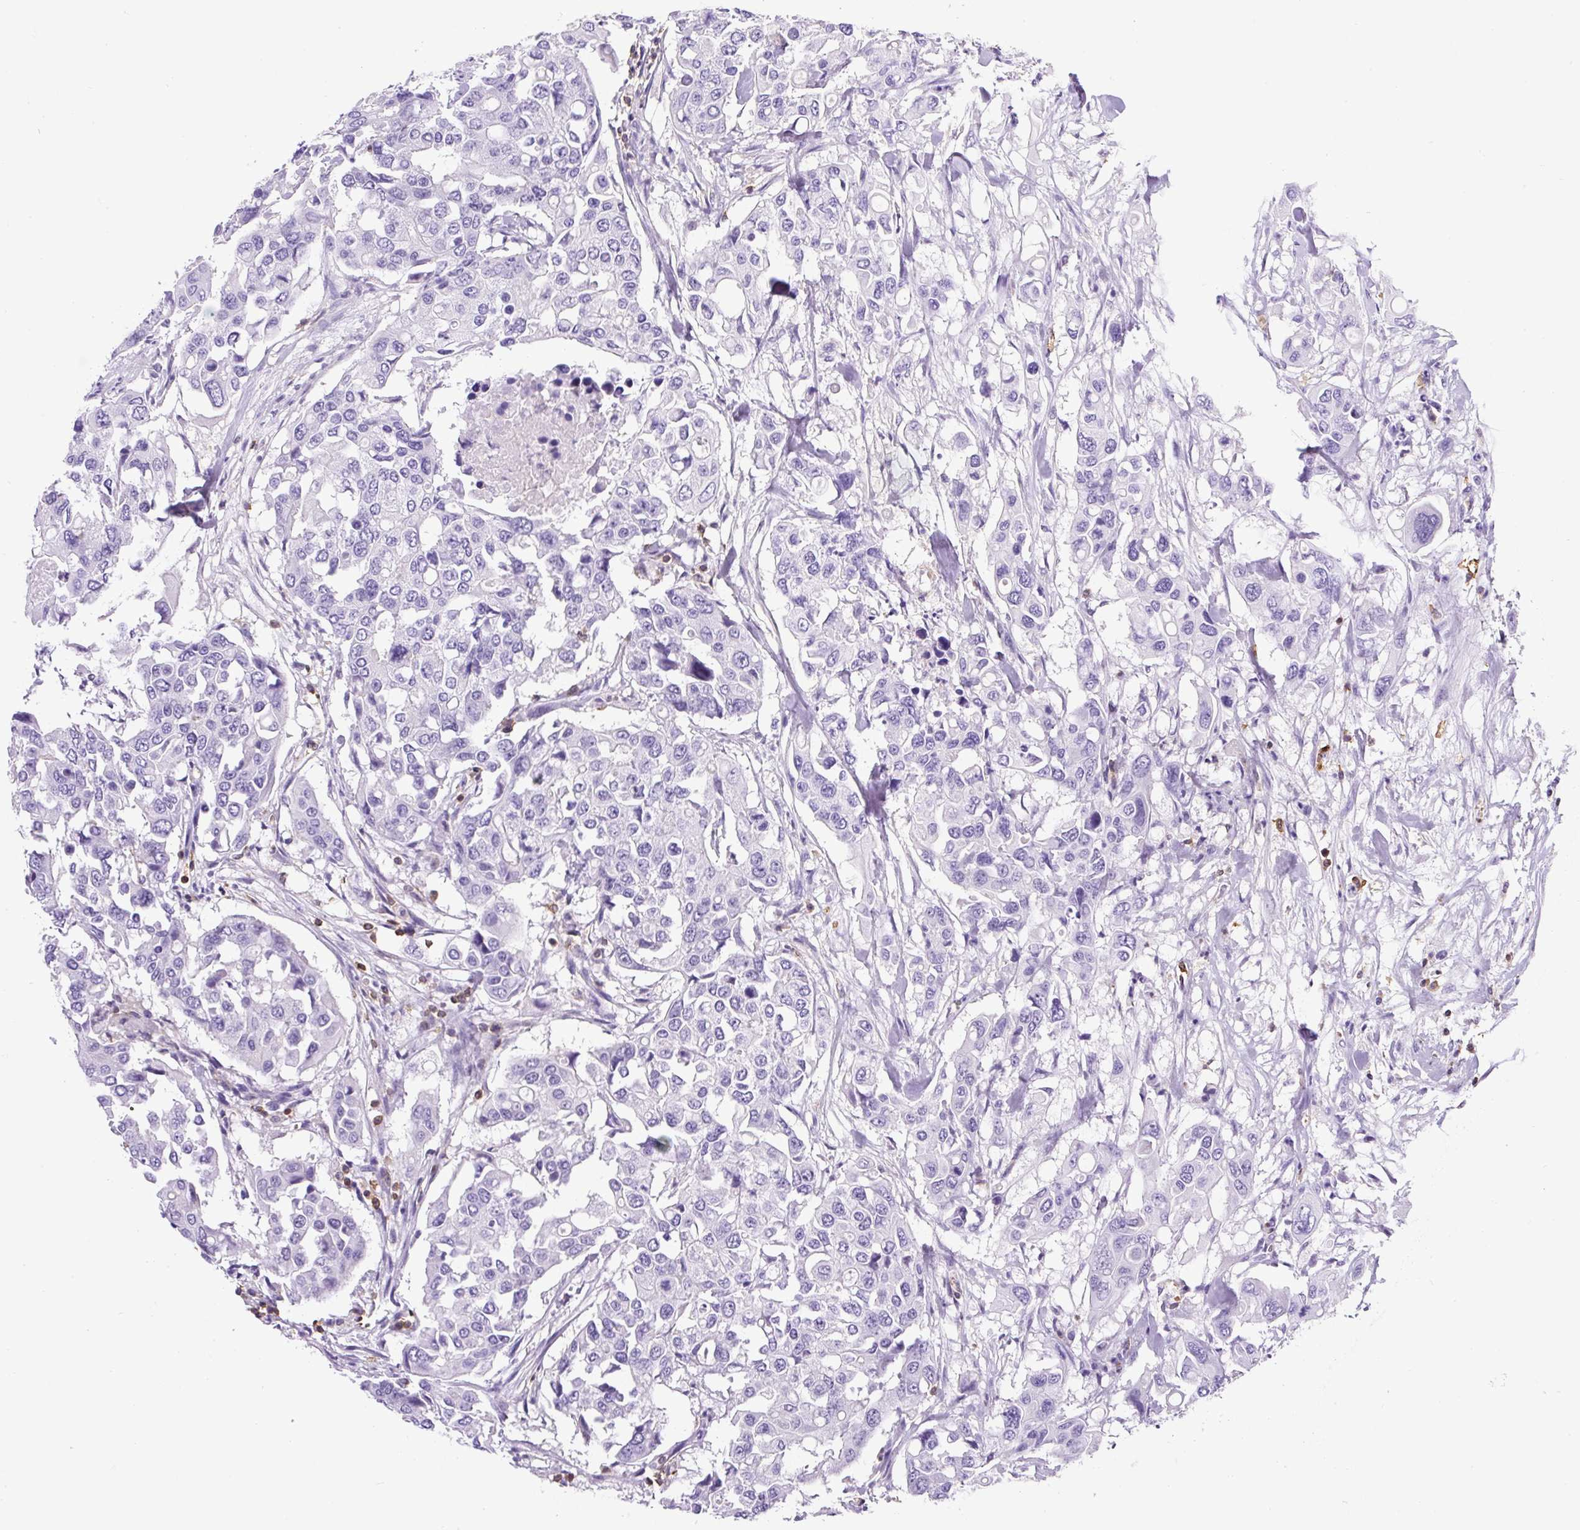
{"staining": {"intensity": "negative", "quantity": "none", "location": "none"}, "tissue": "colorectal cancer", "cell_type": "Tumor cells", "image_type": "cancer", "snomed": [{"axis": "morphology", "description": "Adenocarcinoma, NOS"}, {"axis": "topography", "description": "Colon"}], "caption": "Colorectal cancer stained for a protein using immunohistochemistry reveals no staining tumor cells.", "gene": "FAM228B", "patient": {"sex": "male", "age": 77}}